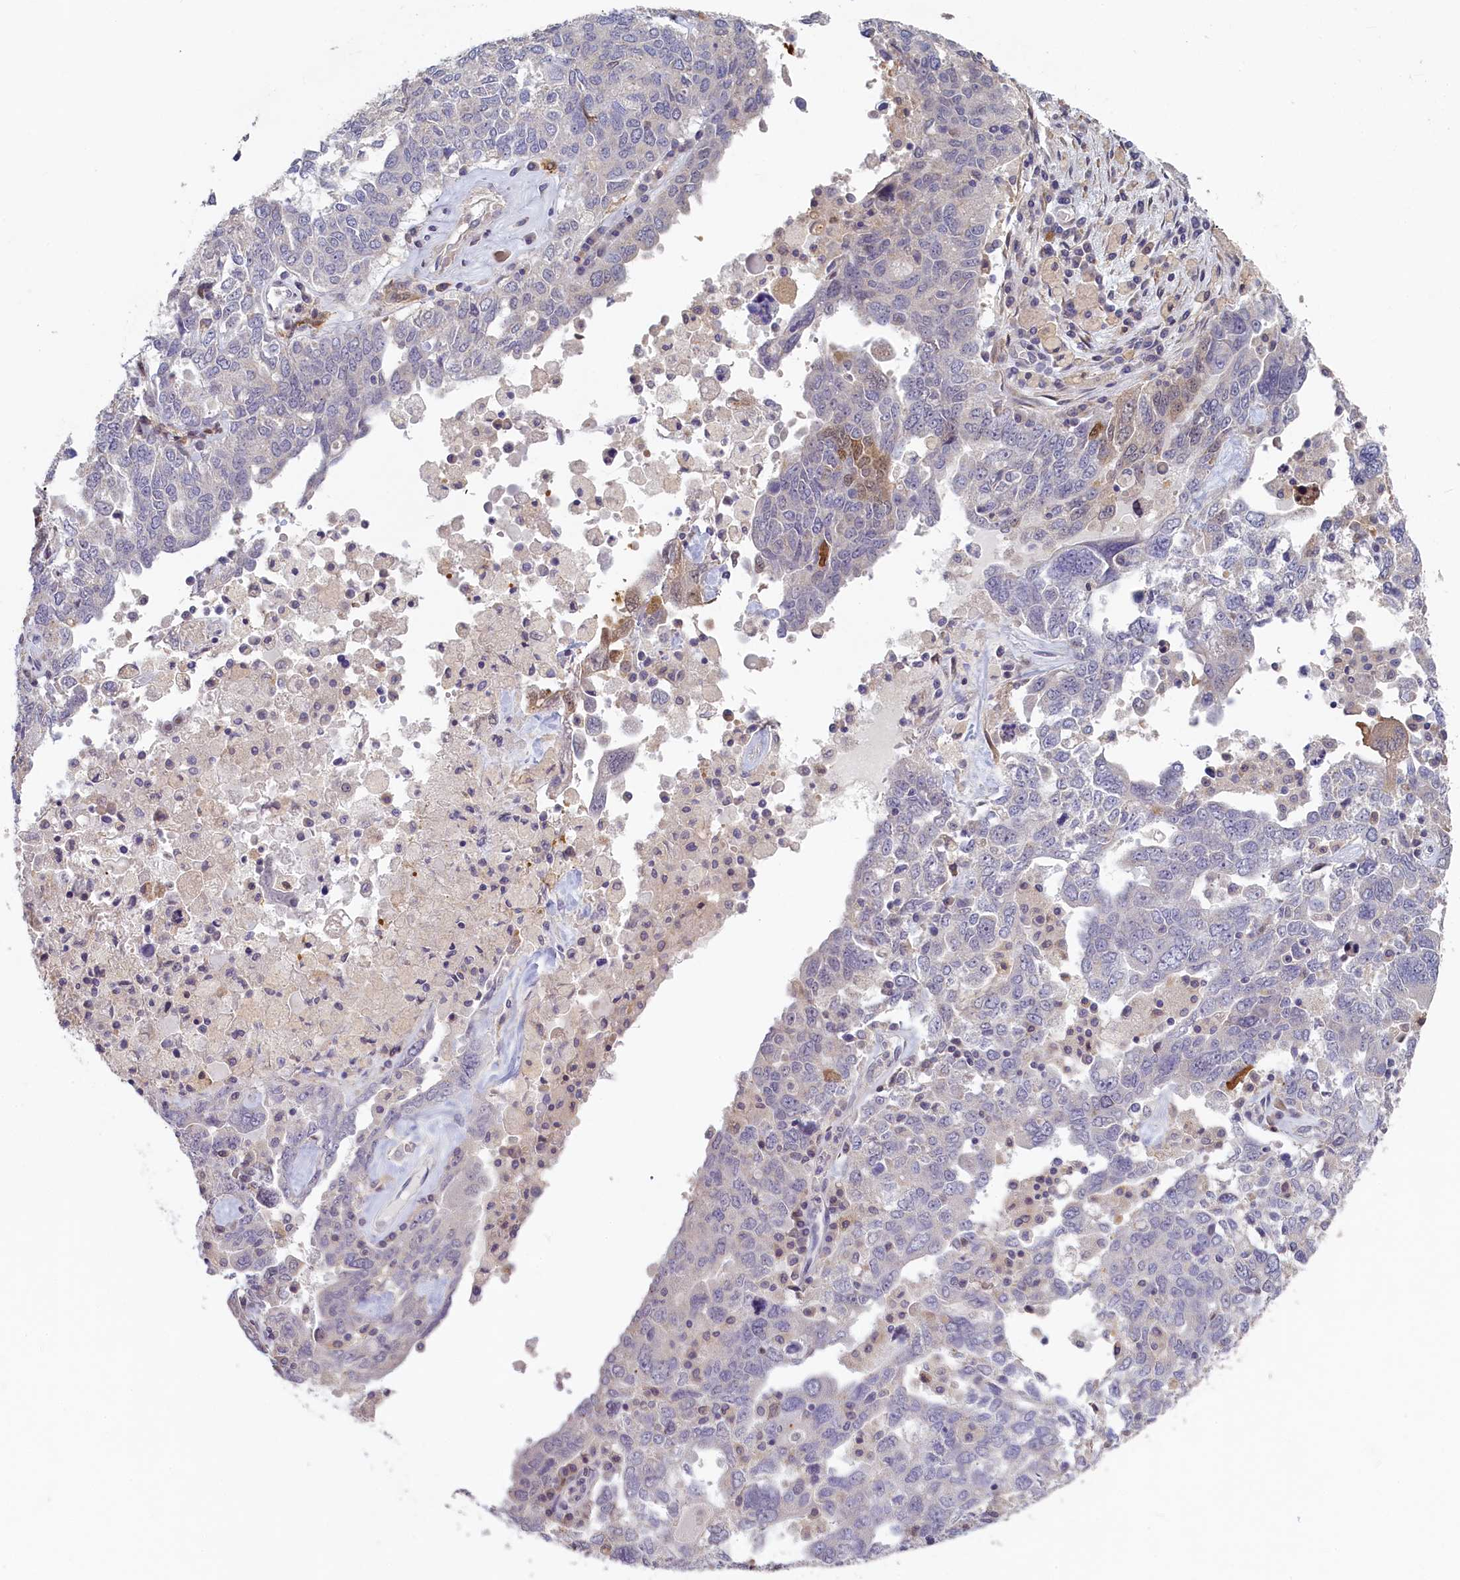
{"staining": {"intensity": "moderate", "quantity": "<25%", "location": "cytoplasmic/membranous,nuclear"}, "tissue": "ovarian cancer", "cell_type": "Tumor cells", "image_type": "cancer", "snomed": [{"axis": "morphology", "description": "Carcinoma, endometroid"}, {"axis": "topography", "description": "Ovary"}], "caption": "Brown immunohistochemical staining in human ovarian cancer demonstrates moderate cytoplasmic/membranous and nuclear staining in approximately <25% of tumor cells. Immunohistochemistry (ihc) stains the protein in brown and the nuclei are stained blue.", "gene": "UCHL3", "patient": {"sex": "female", "age": 62}}